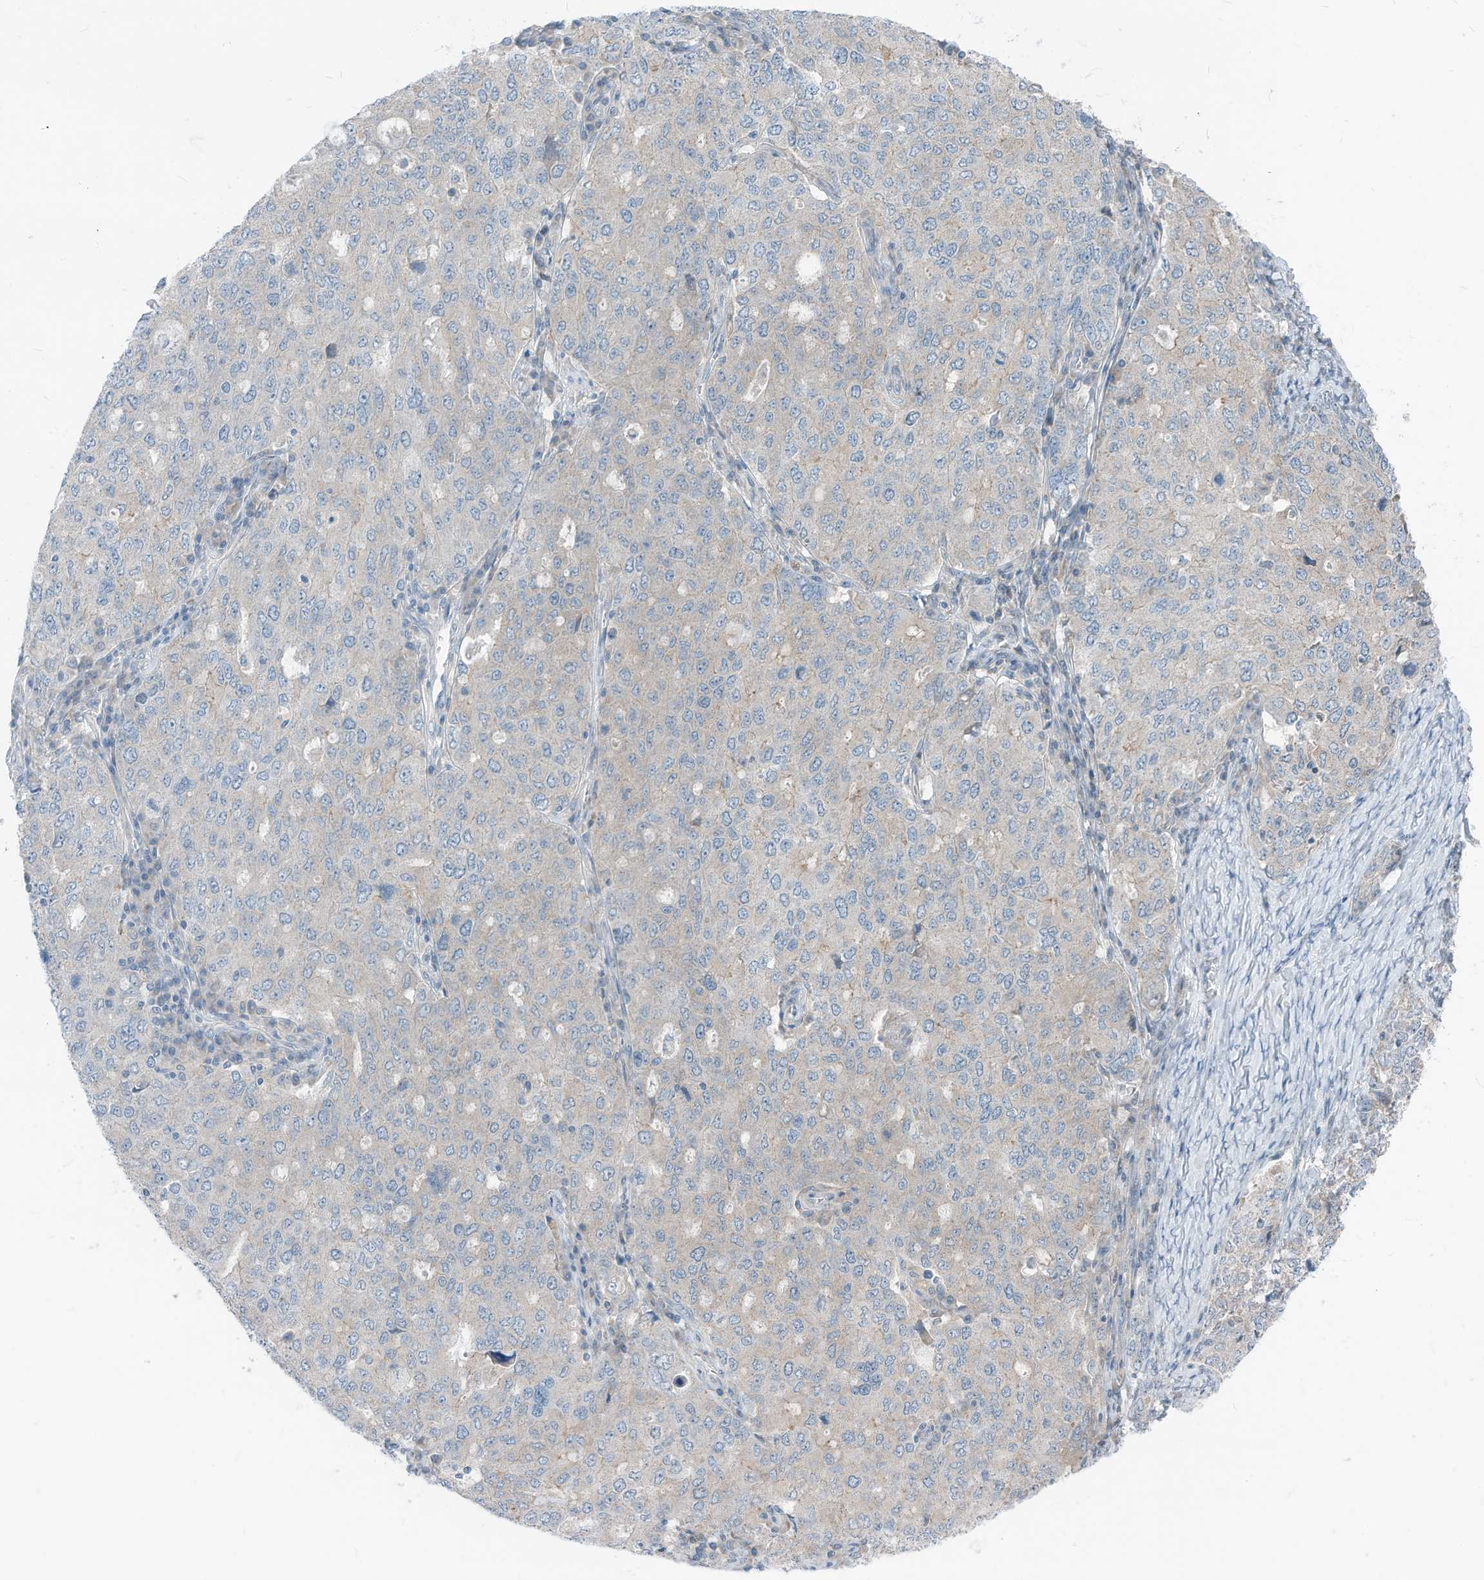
{"staining": {"intensity": "negative", "quantity": "none", "location": "none"}, "tissue": "ovarian cancer", "cell_type": "Tumor cells", "image_type": "cancer", "snomed": [{"axis": "morphology", "description": "Carcinoma, endometroid"}, {"axis": "topography", "description": "Ovary"}], "caption": "Tumor cells are negative for brown protein staining in ovarian endometroid carcinoma. The staining was performed using DAB to visualize the protein expression in brown, while the nuclei were stained in blue with hematoxylin (Magnification: 20x).", "gene": "LDAH", "patient": {"sex": "female", "age": 62}}